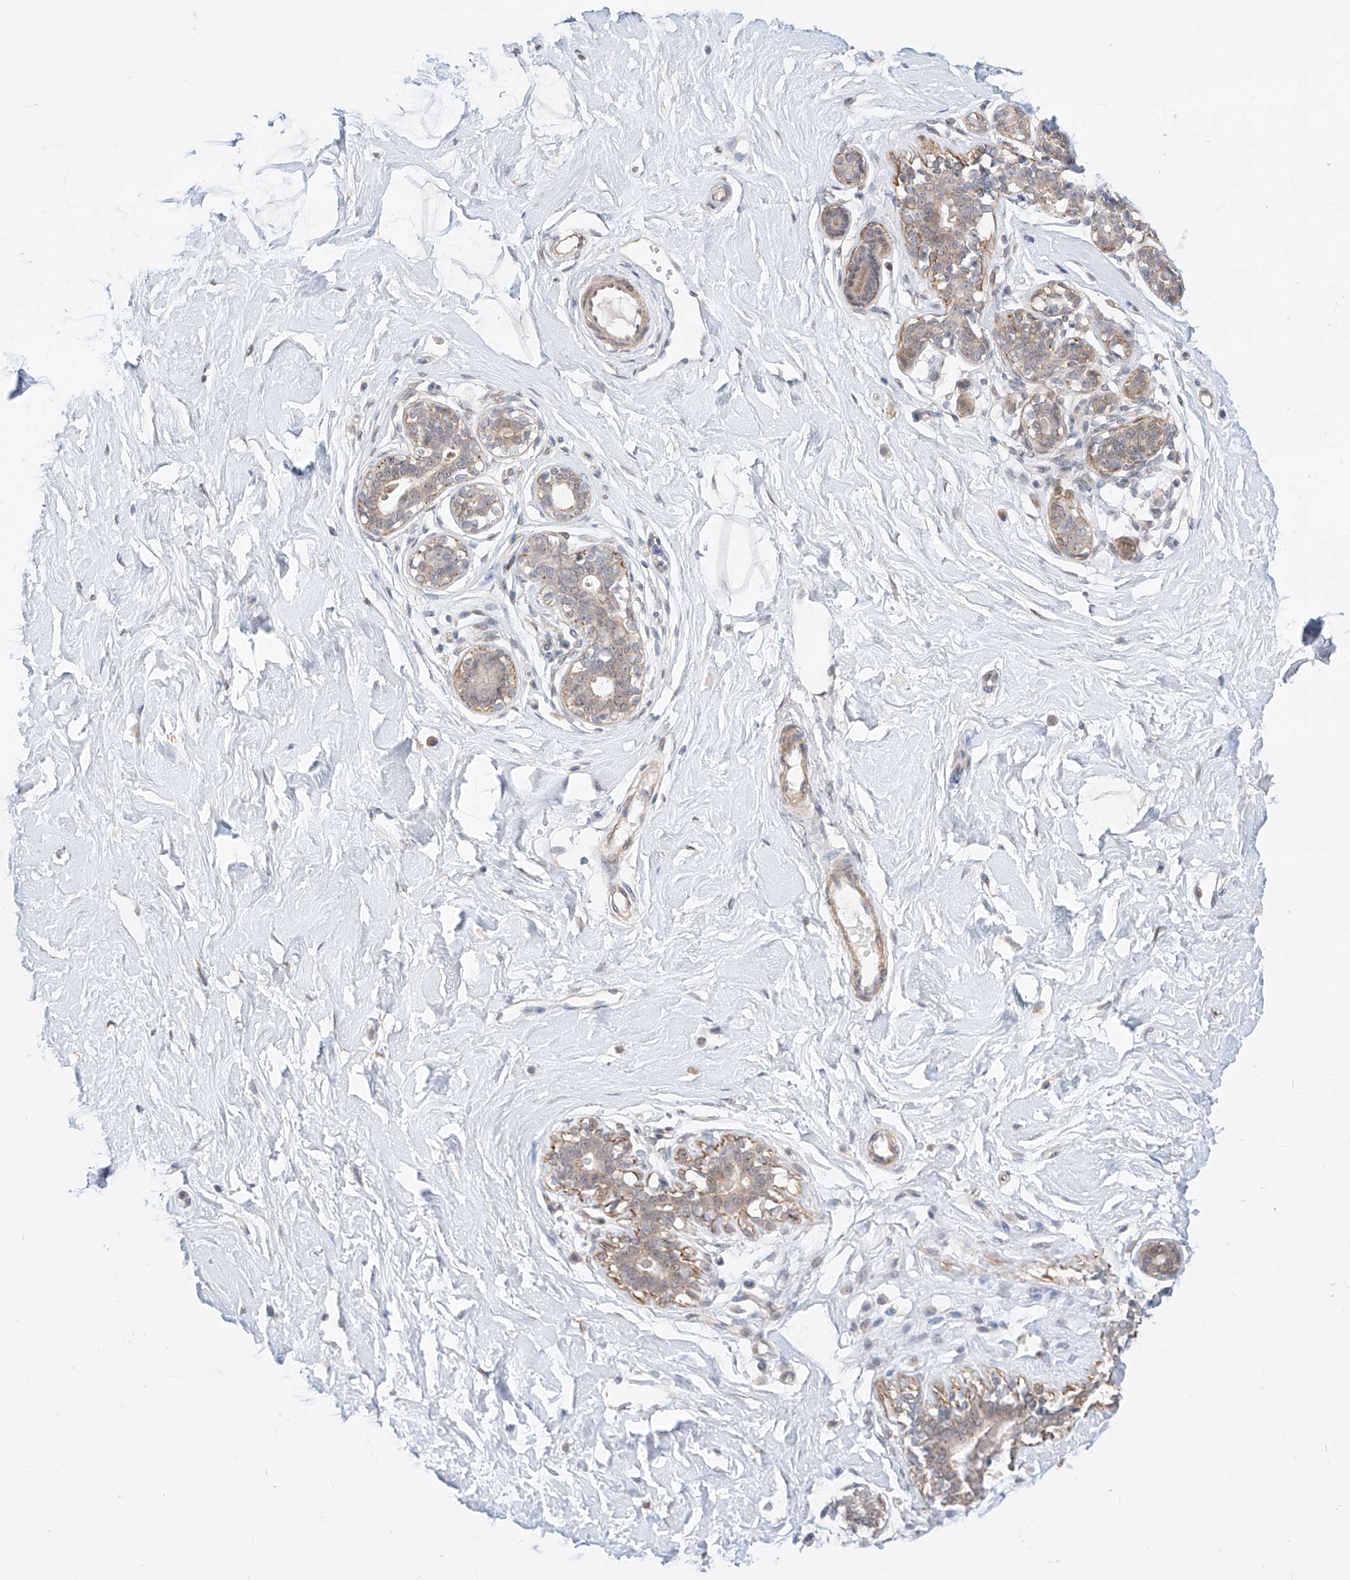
{"staining": {"intensity": "negative", "quantity": "none", "location": "none"}, "tissue": "breast", "cell_type": "Adipocytes", "image_type": "normal", "snomed": [{"axis": "morphology", "description": "Normal tissue, NOS"}, {"axis": "morphology", "description": "Adenoma, NOS"}, {"axis": "topography", "description": "Breast"}], "caption": "Protein analysis of normal breast shows no significant staining in adipocytes.", "gene": "TSR2", "patient": {"sex": "female", "age": 23}}